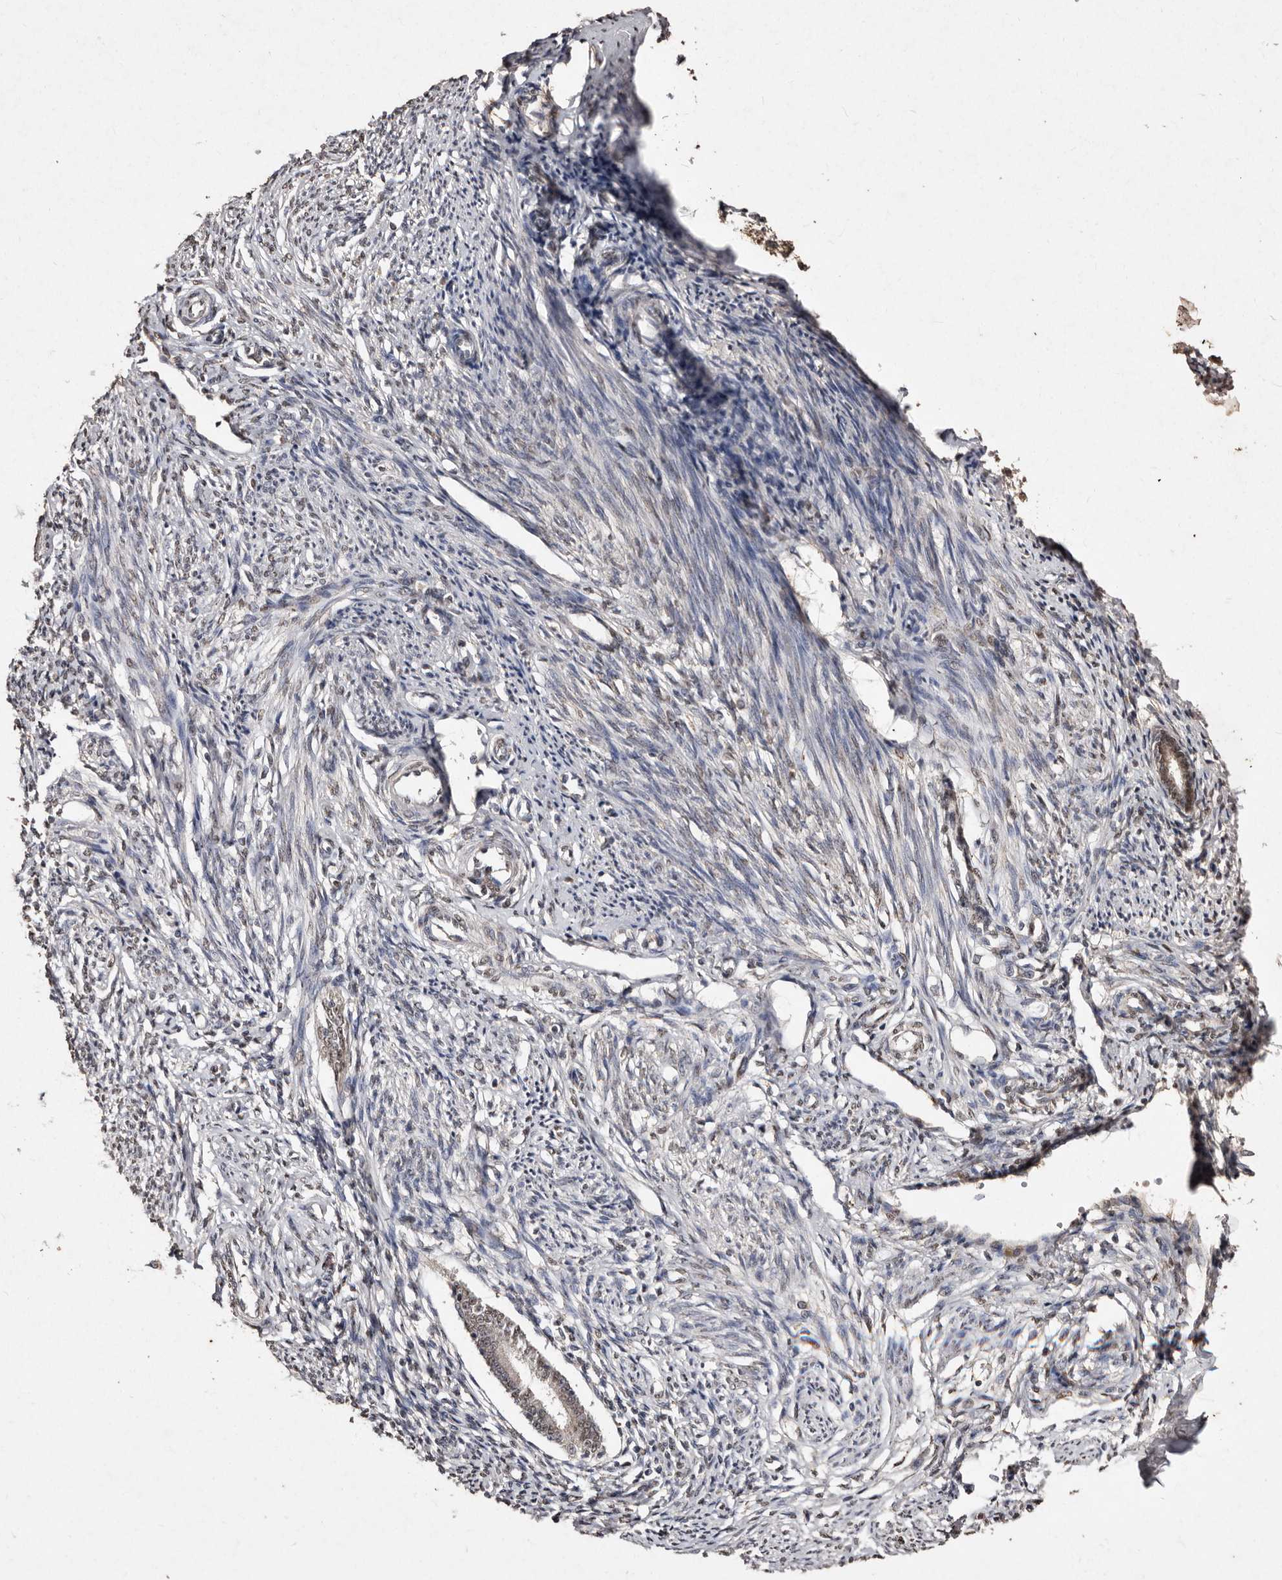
{"staining": {"intensity": "moderate", "quantity": "<25%", "location": "nuclear"}, "tissue": "endometrium", "cell_type": "Cells in endometrial stroma", "image_type": "normal", "snomed": [{"axis": "morphology", "description": "Normal tissue, NOS"}, {"axis": "topography", "description": "Endometrium"}], "caption": "Immunohistochemical staining of normal endometrium exhibits <25% levels of moderate nuclear protein staining in about <25% of cells in endometrial stroma. (DAB = brown stain, brightfield microscopy at high magnification).", "gene": "ERBB4", "patient": {"sex": "female", "age": 56}}